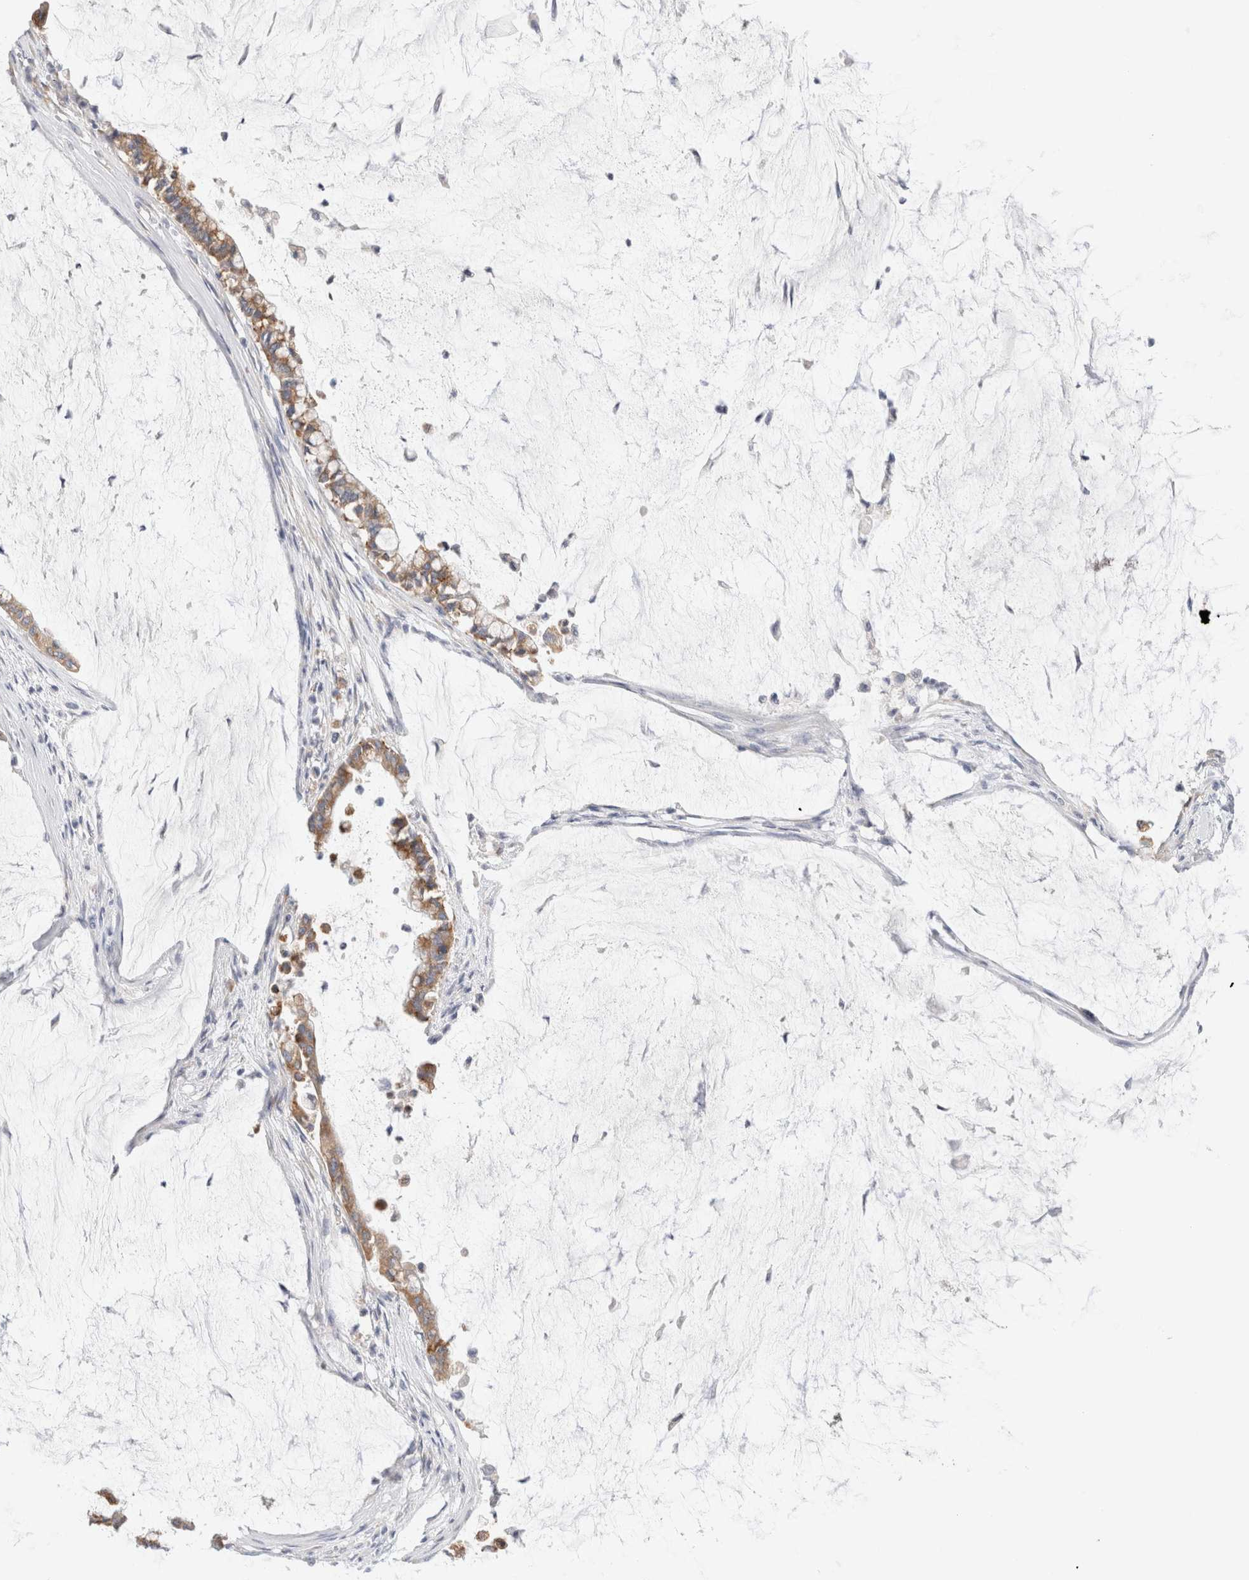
{"staining": {"intensity": "moderate", "quantity": ">75%", "location": "cytoplasmic/membranous"}, "tissue": "pancreatic cancer", "cell_type": "Tumor cells", "image_type": "cancer", "snomed": [{"axis": "morphology", "description": "Adenocarcinoma, NOS"}, {"axis": "topography", "description": "Pancreas"}], "caption": "The immunohistochemical stain labels moderate cytoplasmic/membranous positivity in tumor cells of pancreatic cancer tissue.", "gene": "CSK", "patient": {"sex": "male", "age": 41}}